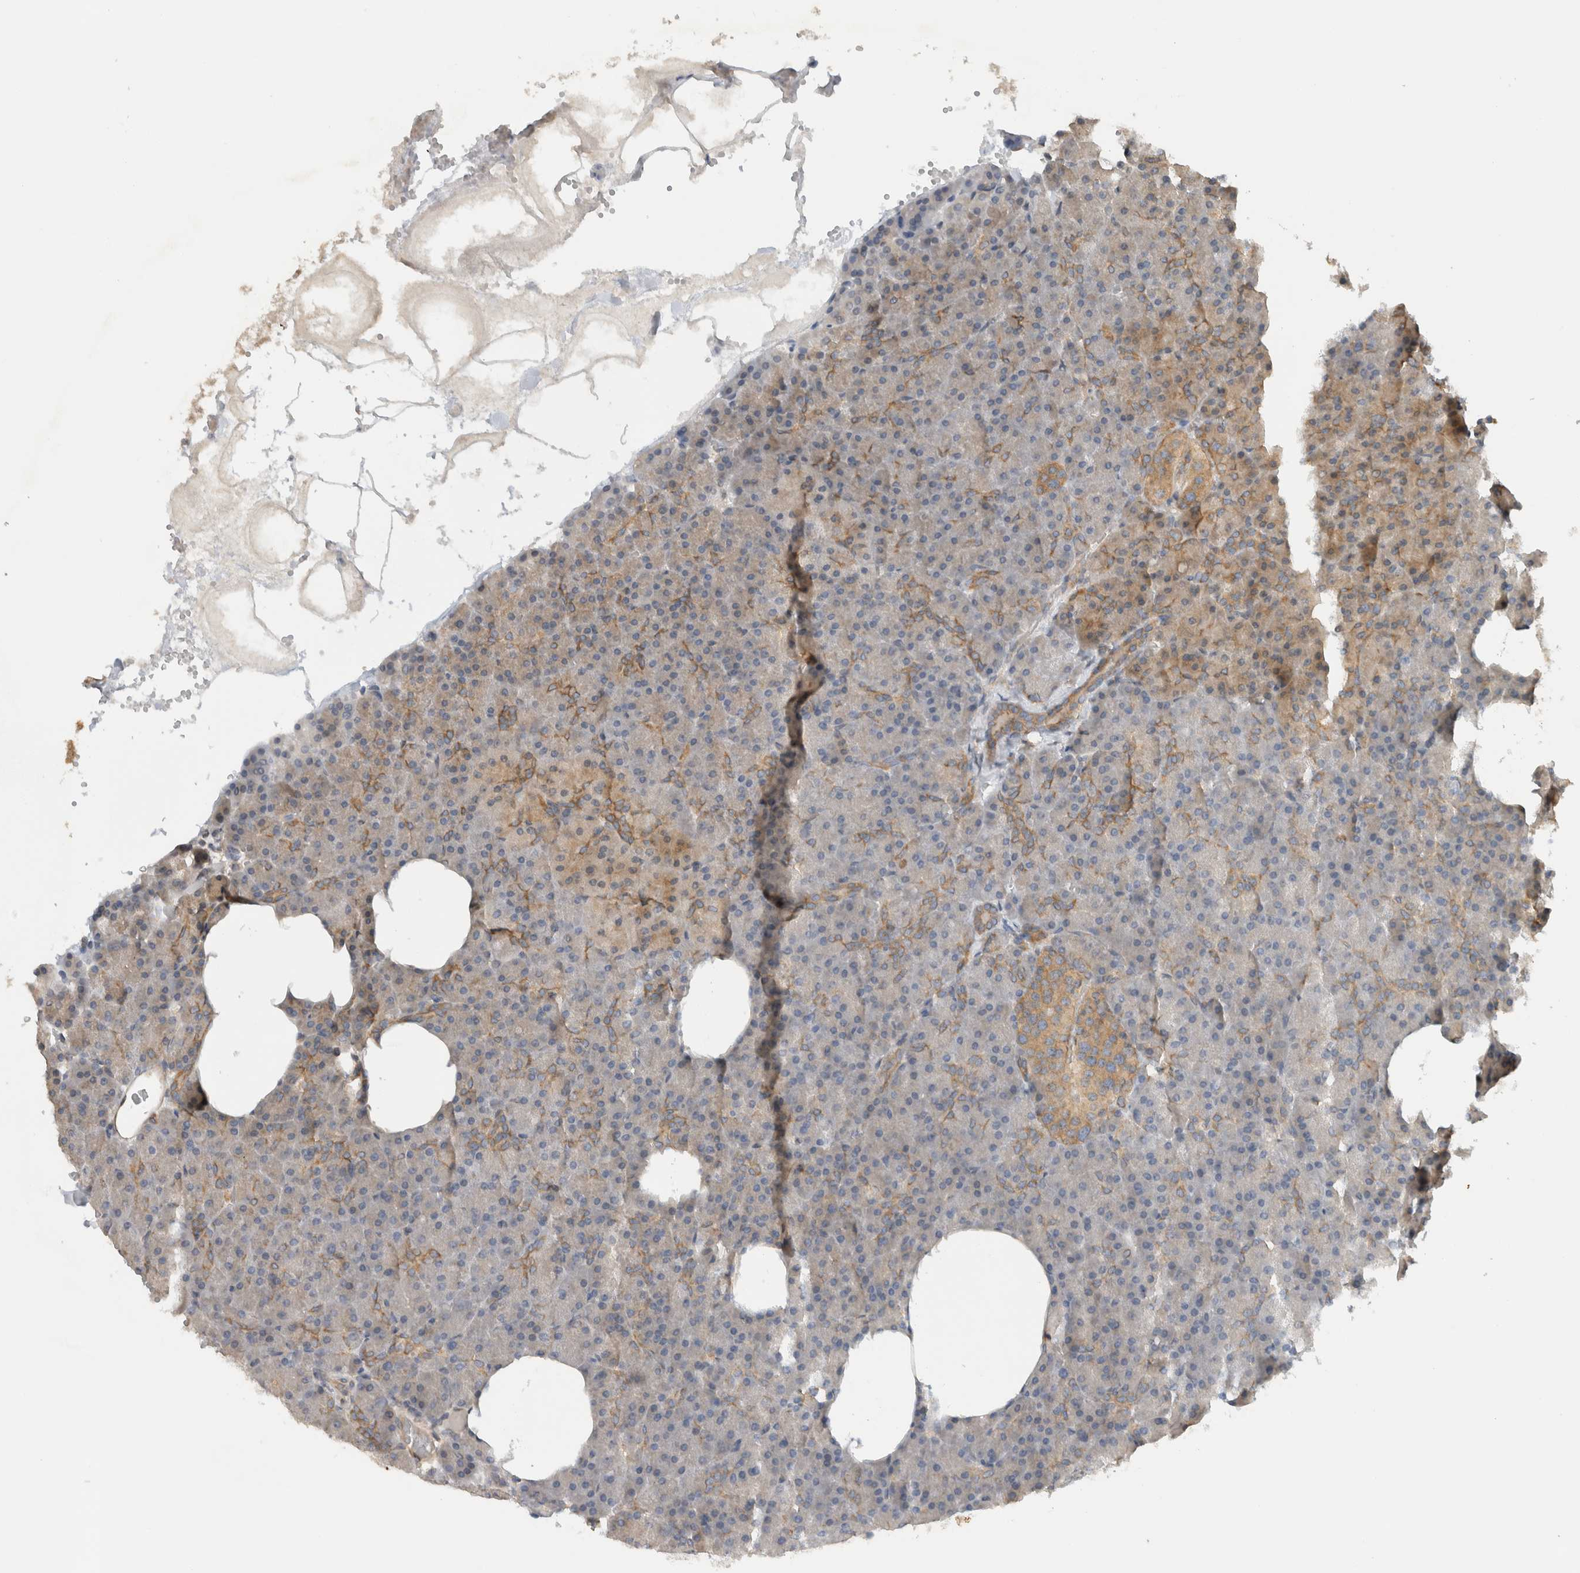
{"staining": {"intensity": "moderate", "quantity": "<25%", "location": "cytoplasmic/membranous"}, "tissue": "pancreas", "cell_type": "Exocrine glandular cells", "image_type": "normal", "snomed": [{"axis": "morphology", "description": "Normal tissue, NOS"}, {"axis": "morphology", "description": "Carcinoid, malignant, NOS"}, {"axis": "topography", "description": "Pancreas"}], "caption": "Protein staining displays moderate cytoplasmic/membranous expression in about <25% of exocrine glandular cells in normal pancreas.", "gene": "PUM1", "patient": {"sex": "female", "age": 35}}